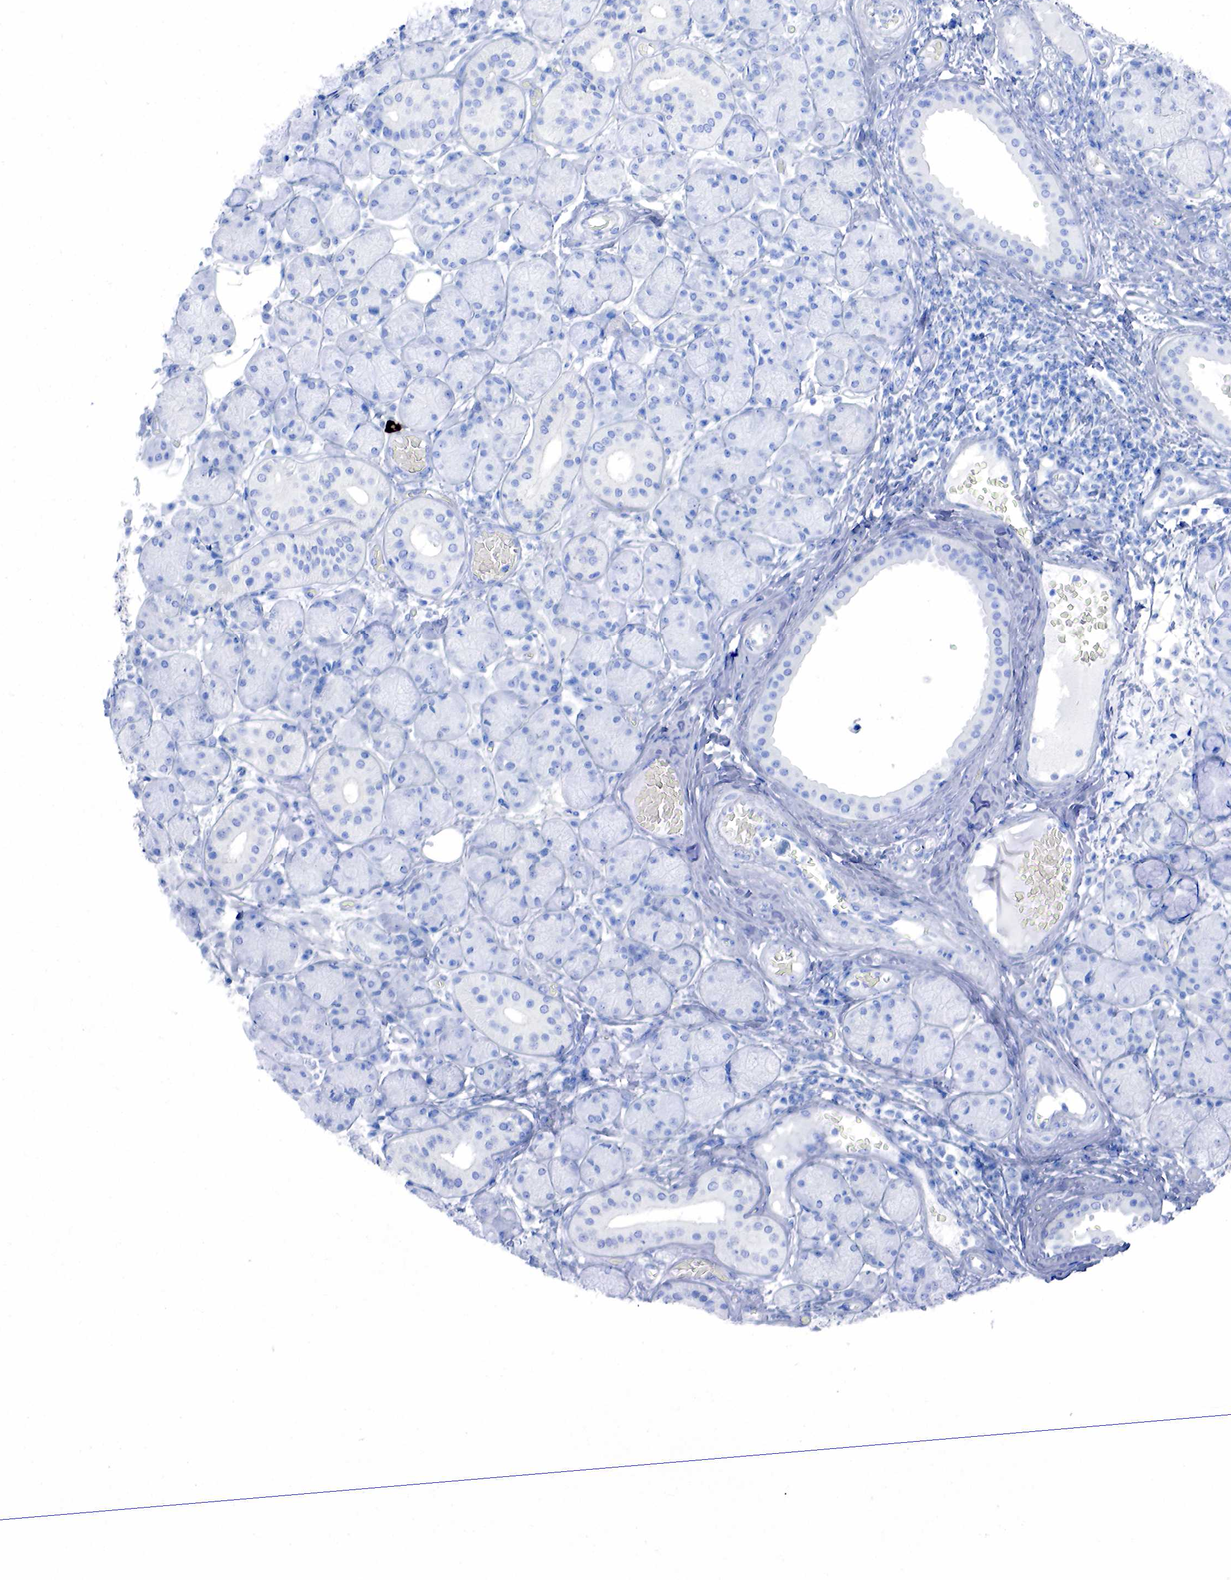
{"staining": {"intensity": "negative", "quantity": "none", "location": "none"}, "tissue": "salivary gland", "cell_type": "Glandular cells", "image_type": "normal", "snomed": [{"axis": "morphology", "description": "Normal tissue, NOS"}, {"axis": "topography", "description": "Salivary gland"}], "caption": "The immunohistochemistry (IHC) image has no significant expression in glandular cells of salivary gland. (Brightfield microscopy of DAB immunohistochemistry at high magnification).", "gene": "ESR1", "patient": {"sex": "male", "age": 54}}